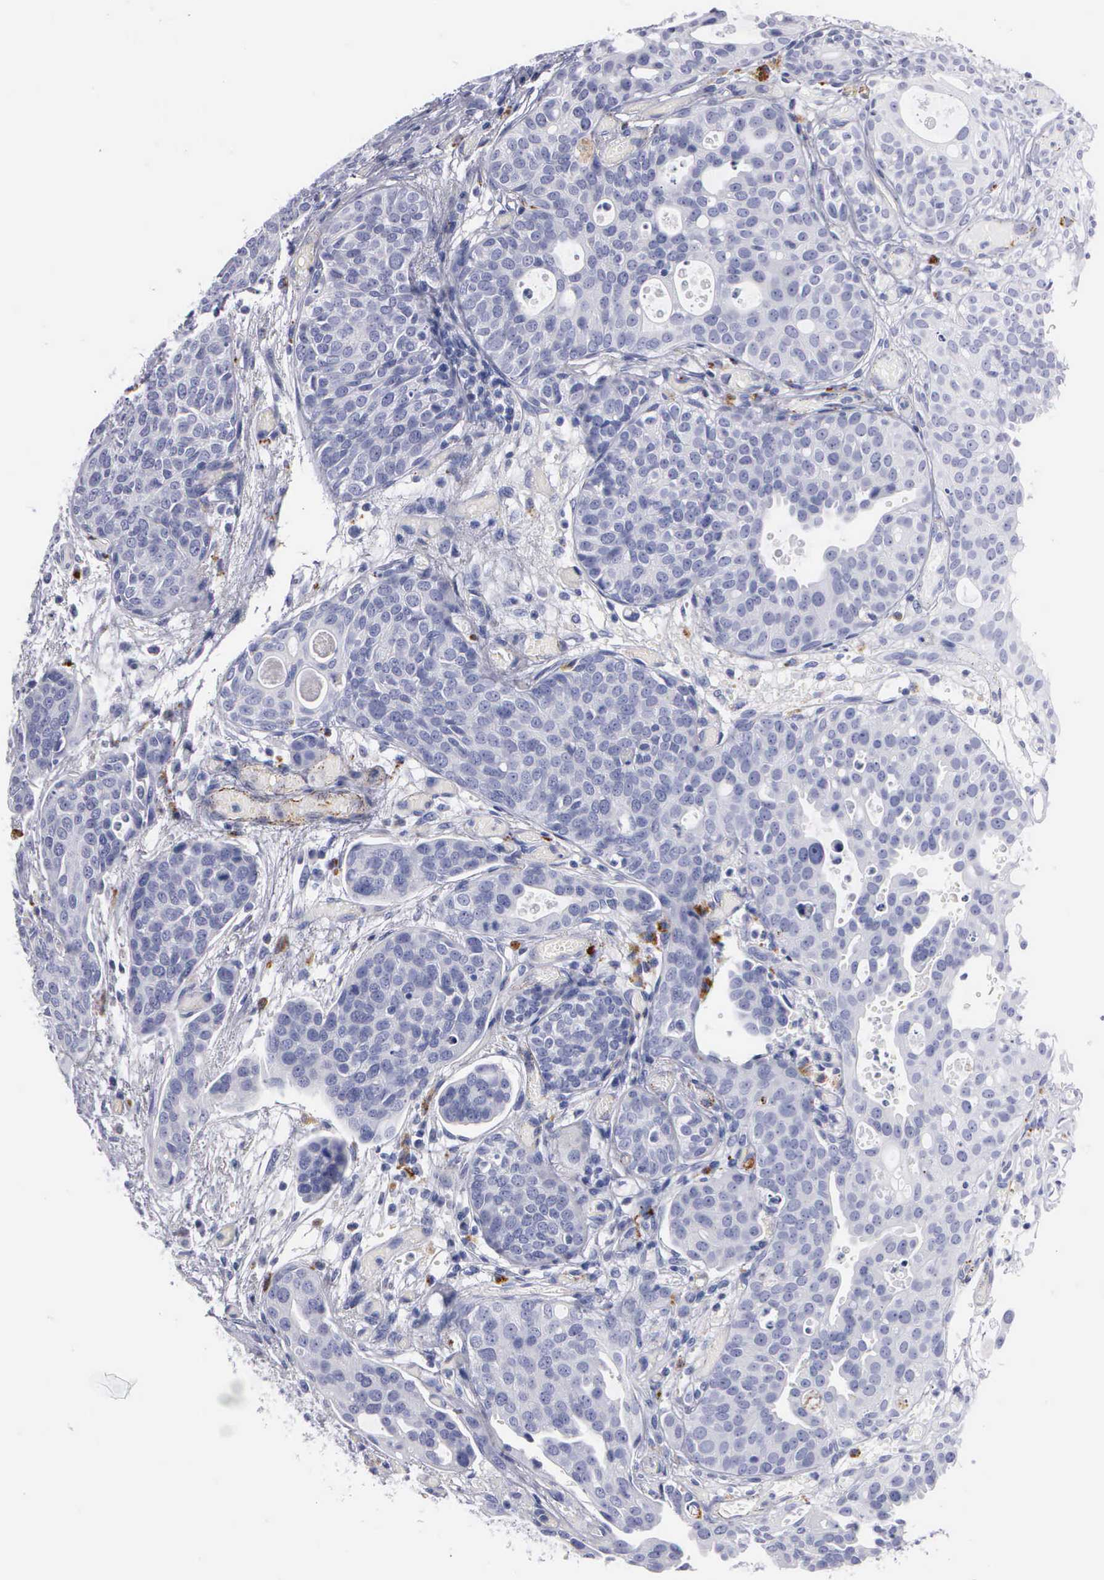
{"staining": {"intensity": "negative", "quantity": "none", "location": "none"}, "tissue": "urothelial cancer", "cell_type": "Tumor cells", "image_type": "cancer", "snomed": [{"axis": "morphology", "description": "Urothelial carcinoma, High grade"}, {"axis": "topography", "description": "Urinary bladder"}], "caption": "This is a micrograph of IHC staining of urothelial carcinoma (high-grade), which shows no positivity in tumor cells. The staining was performed using DAB (3,3'-diaminobenzidine) to visualize the protein expression in brown, while the nuclei were stained in blue with hematoxylin (Magnification: 20x).", "gene": "CTSL", "patient": {"sex": "male", "age": 78}}